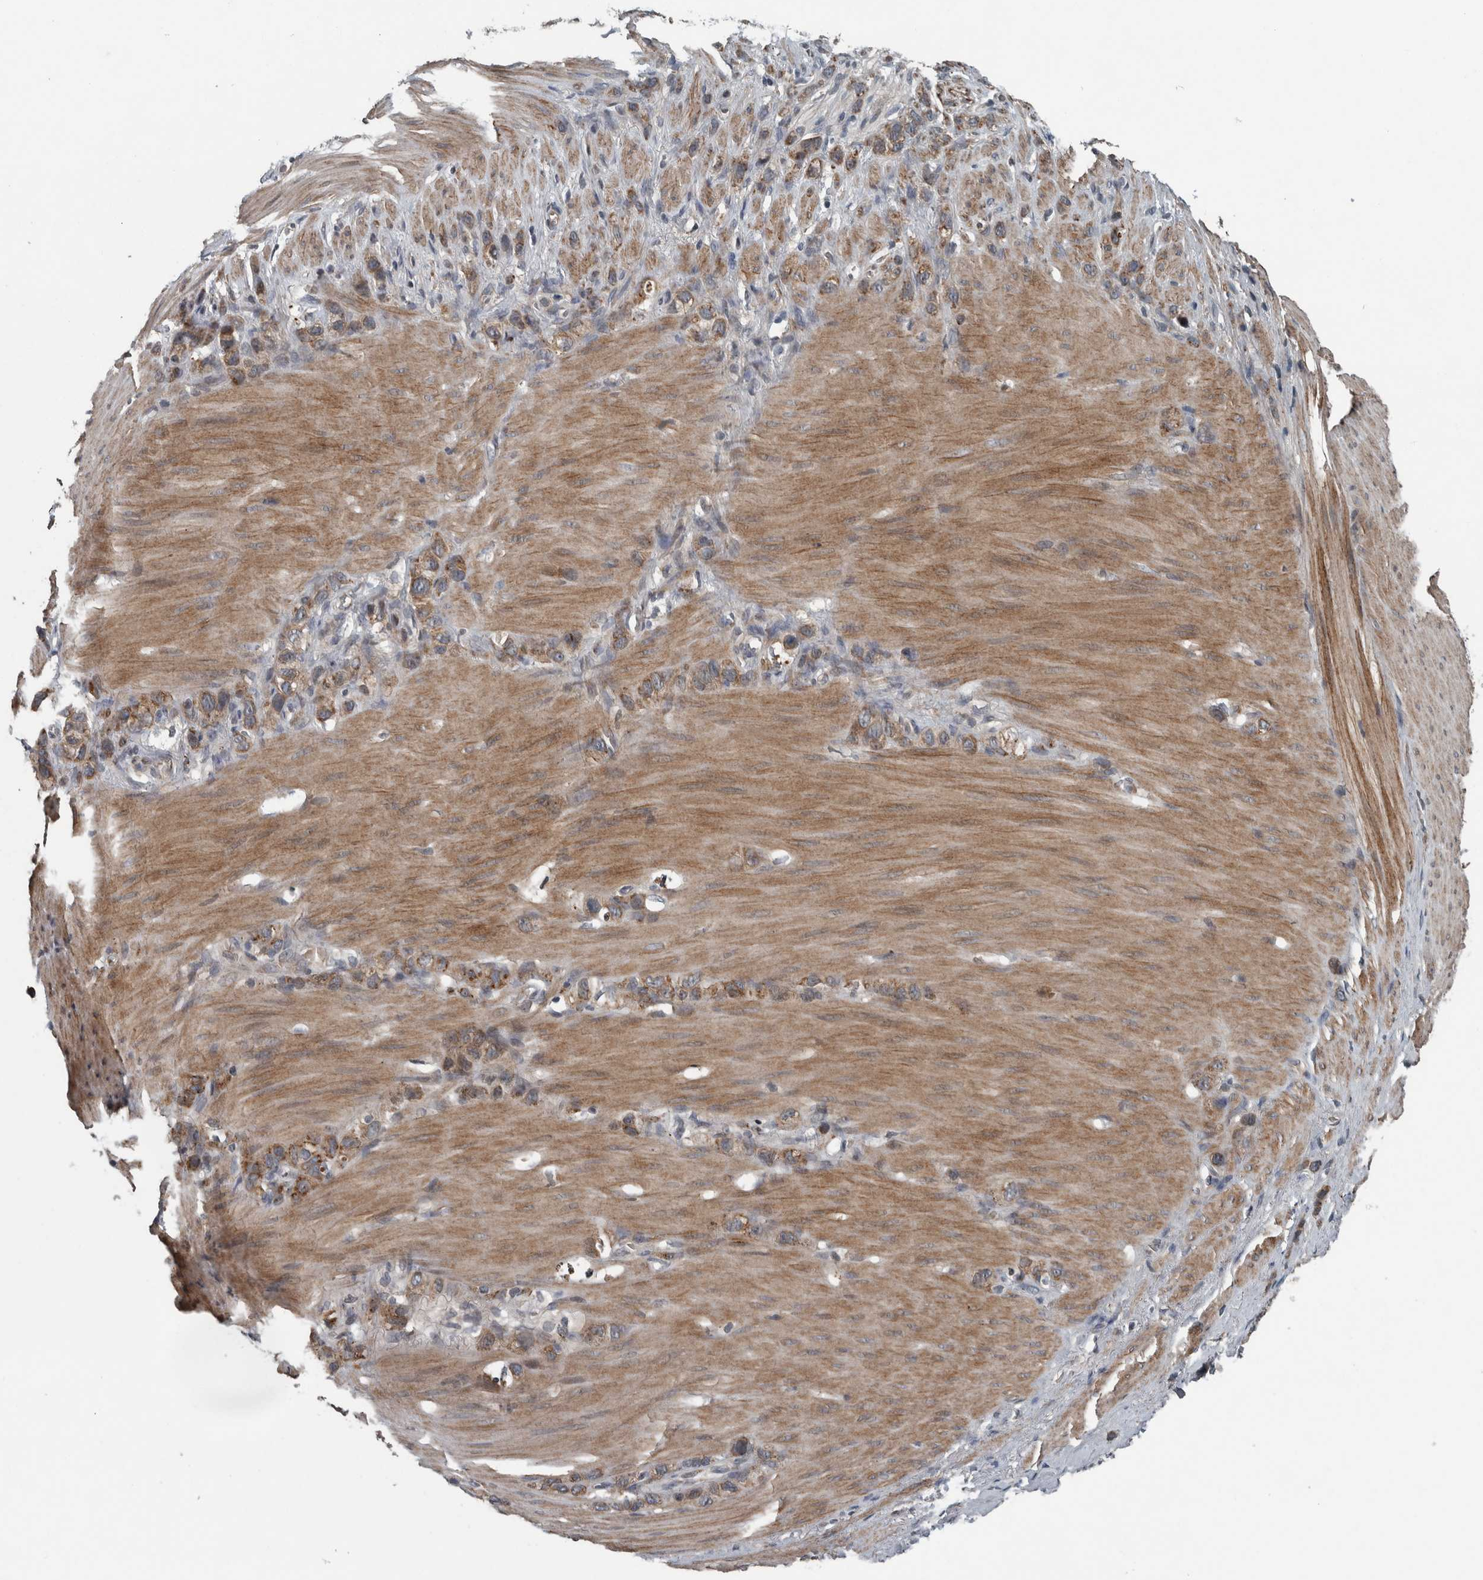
{"staining": {"intensity": "moderate", "quantity": ">75%", "location": "cytoplasmic/membranous"}, "tissue": "stomach cancer", "cell_type": "Tumor cells", "image_type": "cancer", "snomed": [{"axis": "morphology", "description": "Normal tissue, NOS"}, {"axis": "morphology", "description": "Adenocarcinoma, NOS"}, {"axis": "morphology", "description": "Adenocarcinoma, High grade"}, {"axis": "topography", "description": "Stomach, upper"}, {"axis": "topography", "description": "Stomach"}], "caption": "Immunohistochemical staining of stomach high-grade adenocarcinoma shows medium levels of moderate cytoplasmic/membranous staining in about >75% of tumor cells.", "gene": "ZNF345", "patient": {"sex": "female", "age": 65}}